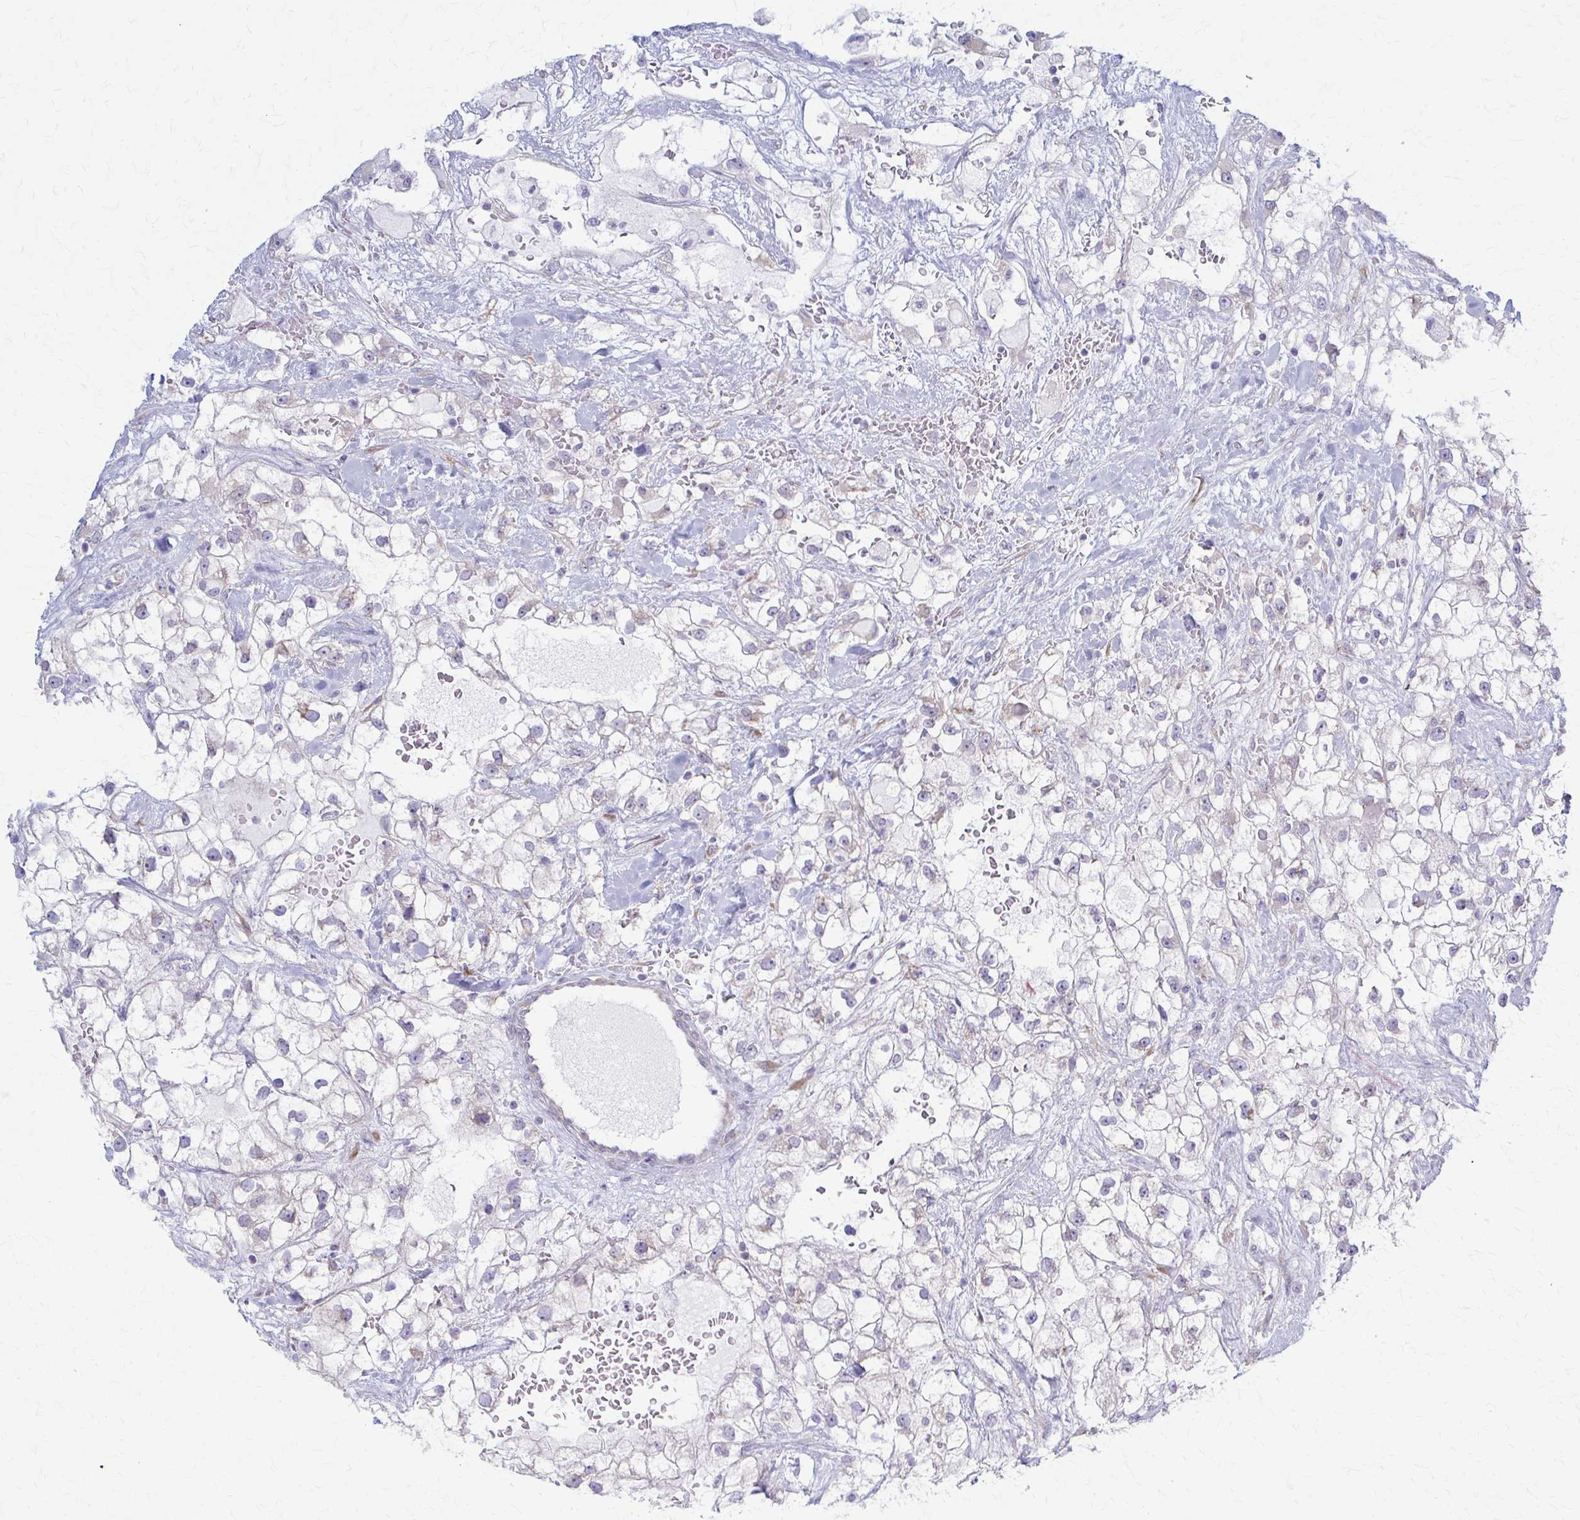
{"staining": {"intensity": "negative", "quantity": "none", "location": "none"}, "tissue": "renal cancer", "cell_type": "Tumor cells", "image_type": "cancer", "snomed": [{"axis": "morphology", "description": "Adenocarcinoma, NOS"}, {"axis": "topography", "description": "Kidney"}], "caption": "High power microscopy image of an immunohistochemistry (IHC) micrograph of renal cancer (adenocarcinoma), revealing no significant expression in tumor cells.", "gene": "PRKRA", "patient": {"sex": "male", "age": 59}}